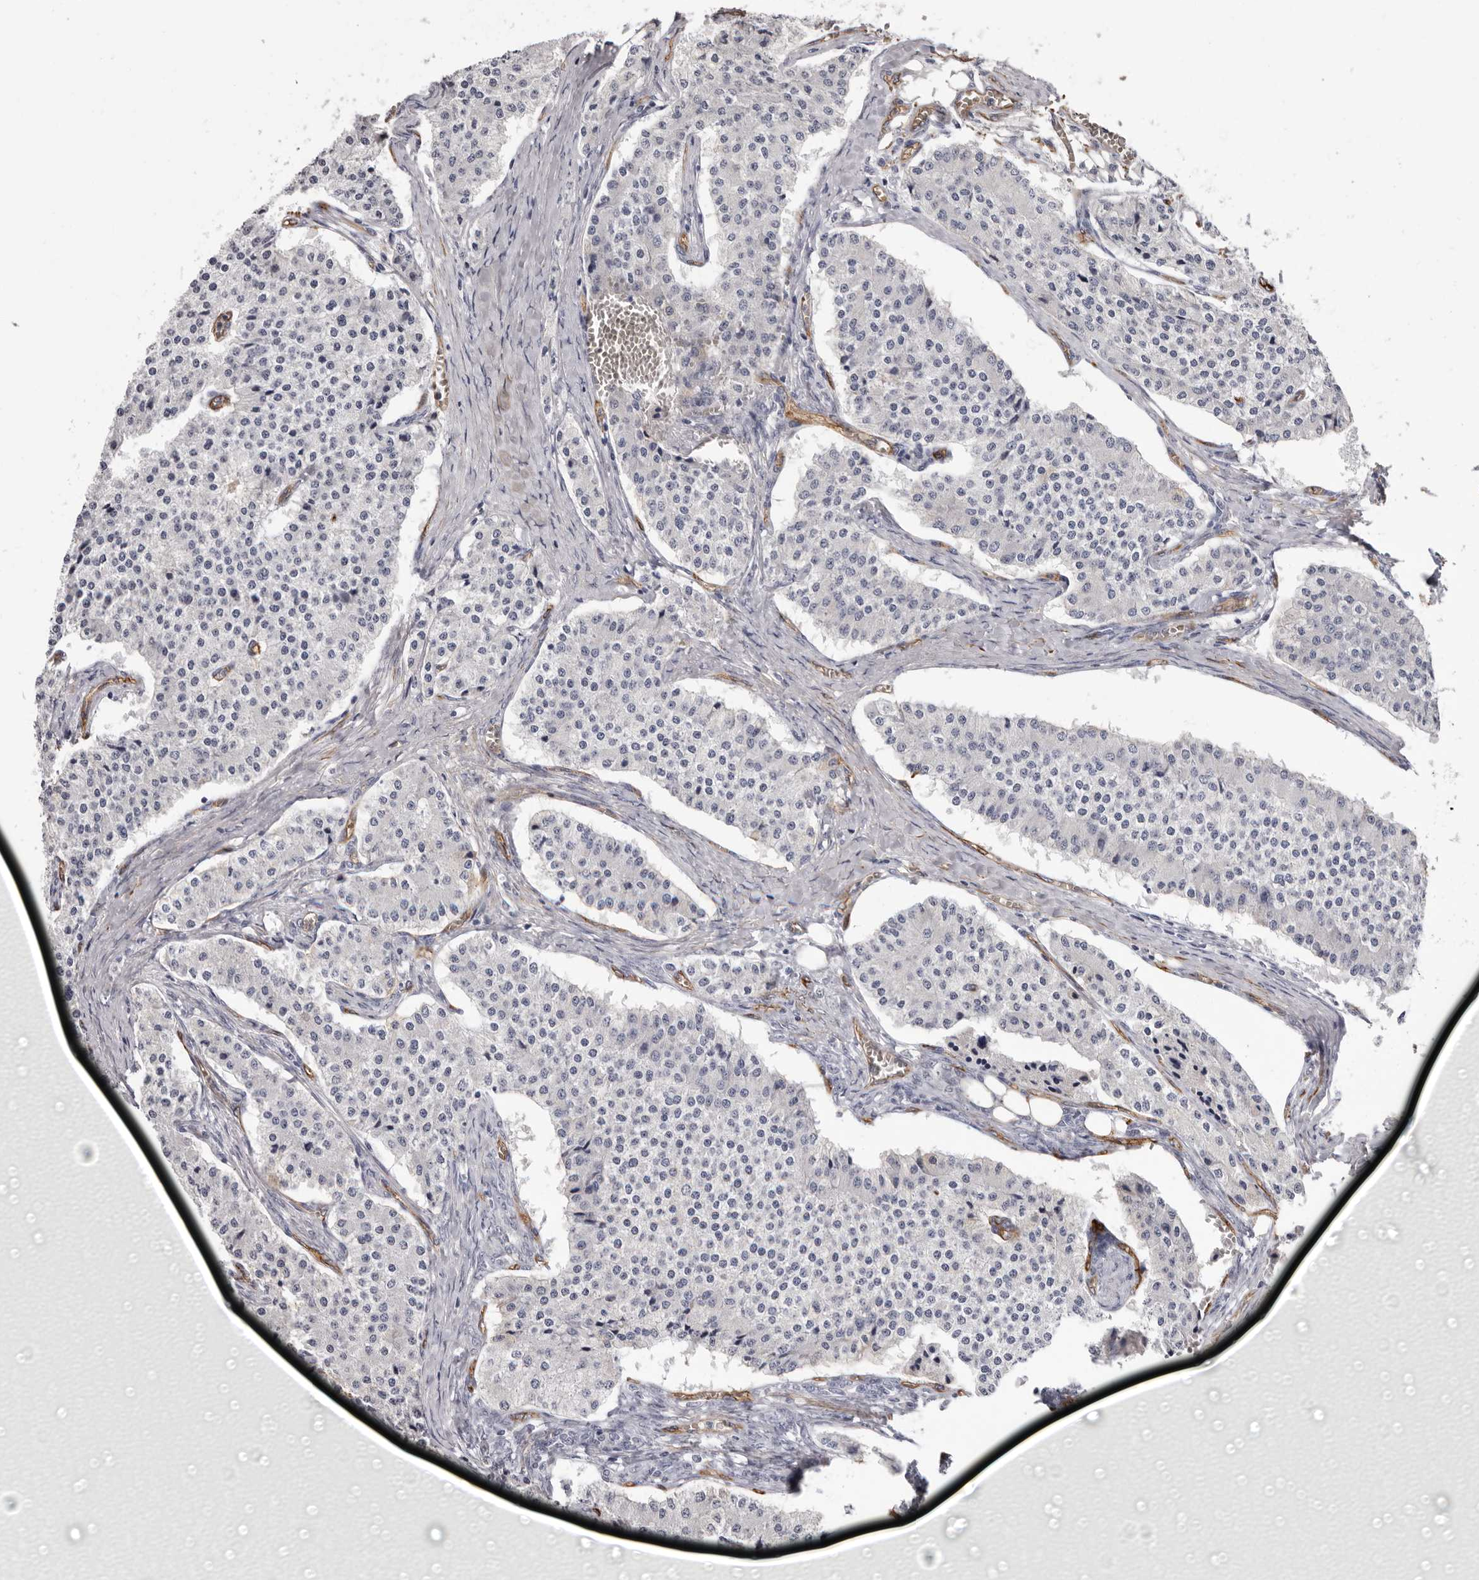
{"staining": {"intensity": "negative", "quantity": "none", "location": "none"}, "tissue": "carcinoid", "cell_type": "Tumor cells", "image_type": "cancer", "snomed": [{"axis": "morphology", "description": "Carcinoid, malignant, NOS"}, {"axis": "topography", "description": "Colon"}], "caption": "This is an immunohistochemistry (IHC) photomicrograph of human carcinoid. There is no positivity in tumor cells.", "gene": "ADGRL4", "patient": {"sex": "female", "age": 52}}